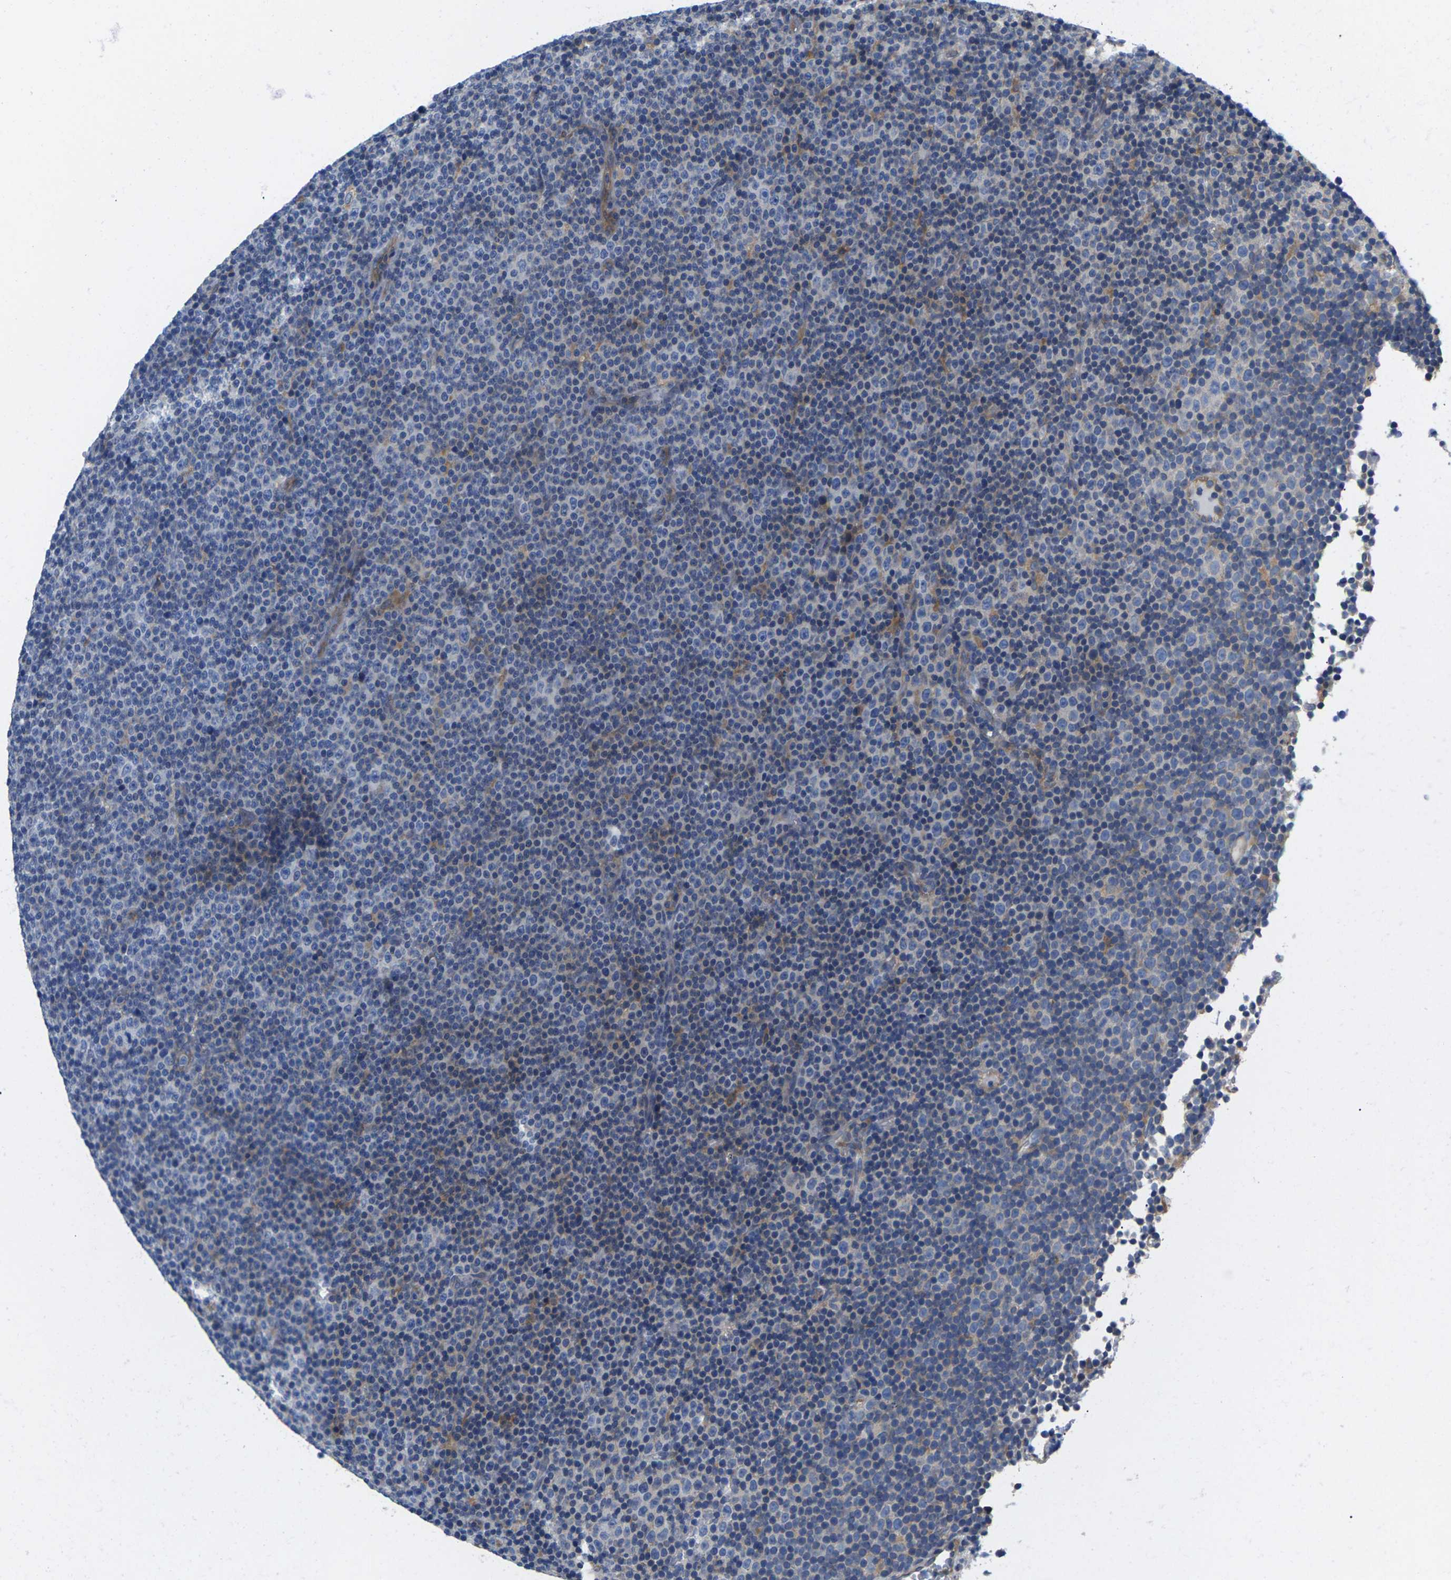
{"staining": {"intensity": "negative", "quantity": "none", "location": "none"}, "tissue": "lymphoma", "cell_type": "Tumor cells", "image_type": "cancer", "snomed": [{"axis": "morphology", "description": "Malignant lymphoma, non-Hodgkin's type, Low grade"}, {"axis": "topography", "description": "Lymph node"}], "caption": "An immunohistochemistry (IHC) image of malignant lymphoma, non-Hodgkin's type (low-grade) is shown. There is no staining in tumor cells of malignant lymphoma, non-Hodgkin's type (low-grade). (Stains: DAB immunohistochemistry with hematoxylin counter stain, Microscopy: brightfield microscopy at high magnification).", "gene": "SCNN1A", "patient": {"sex": "female", "age": 67}}